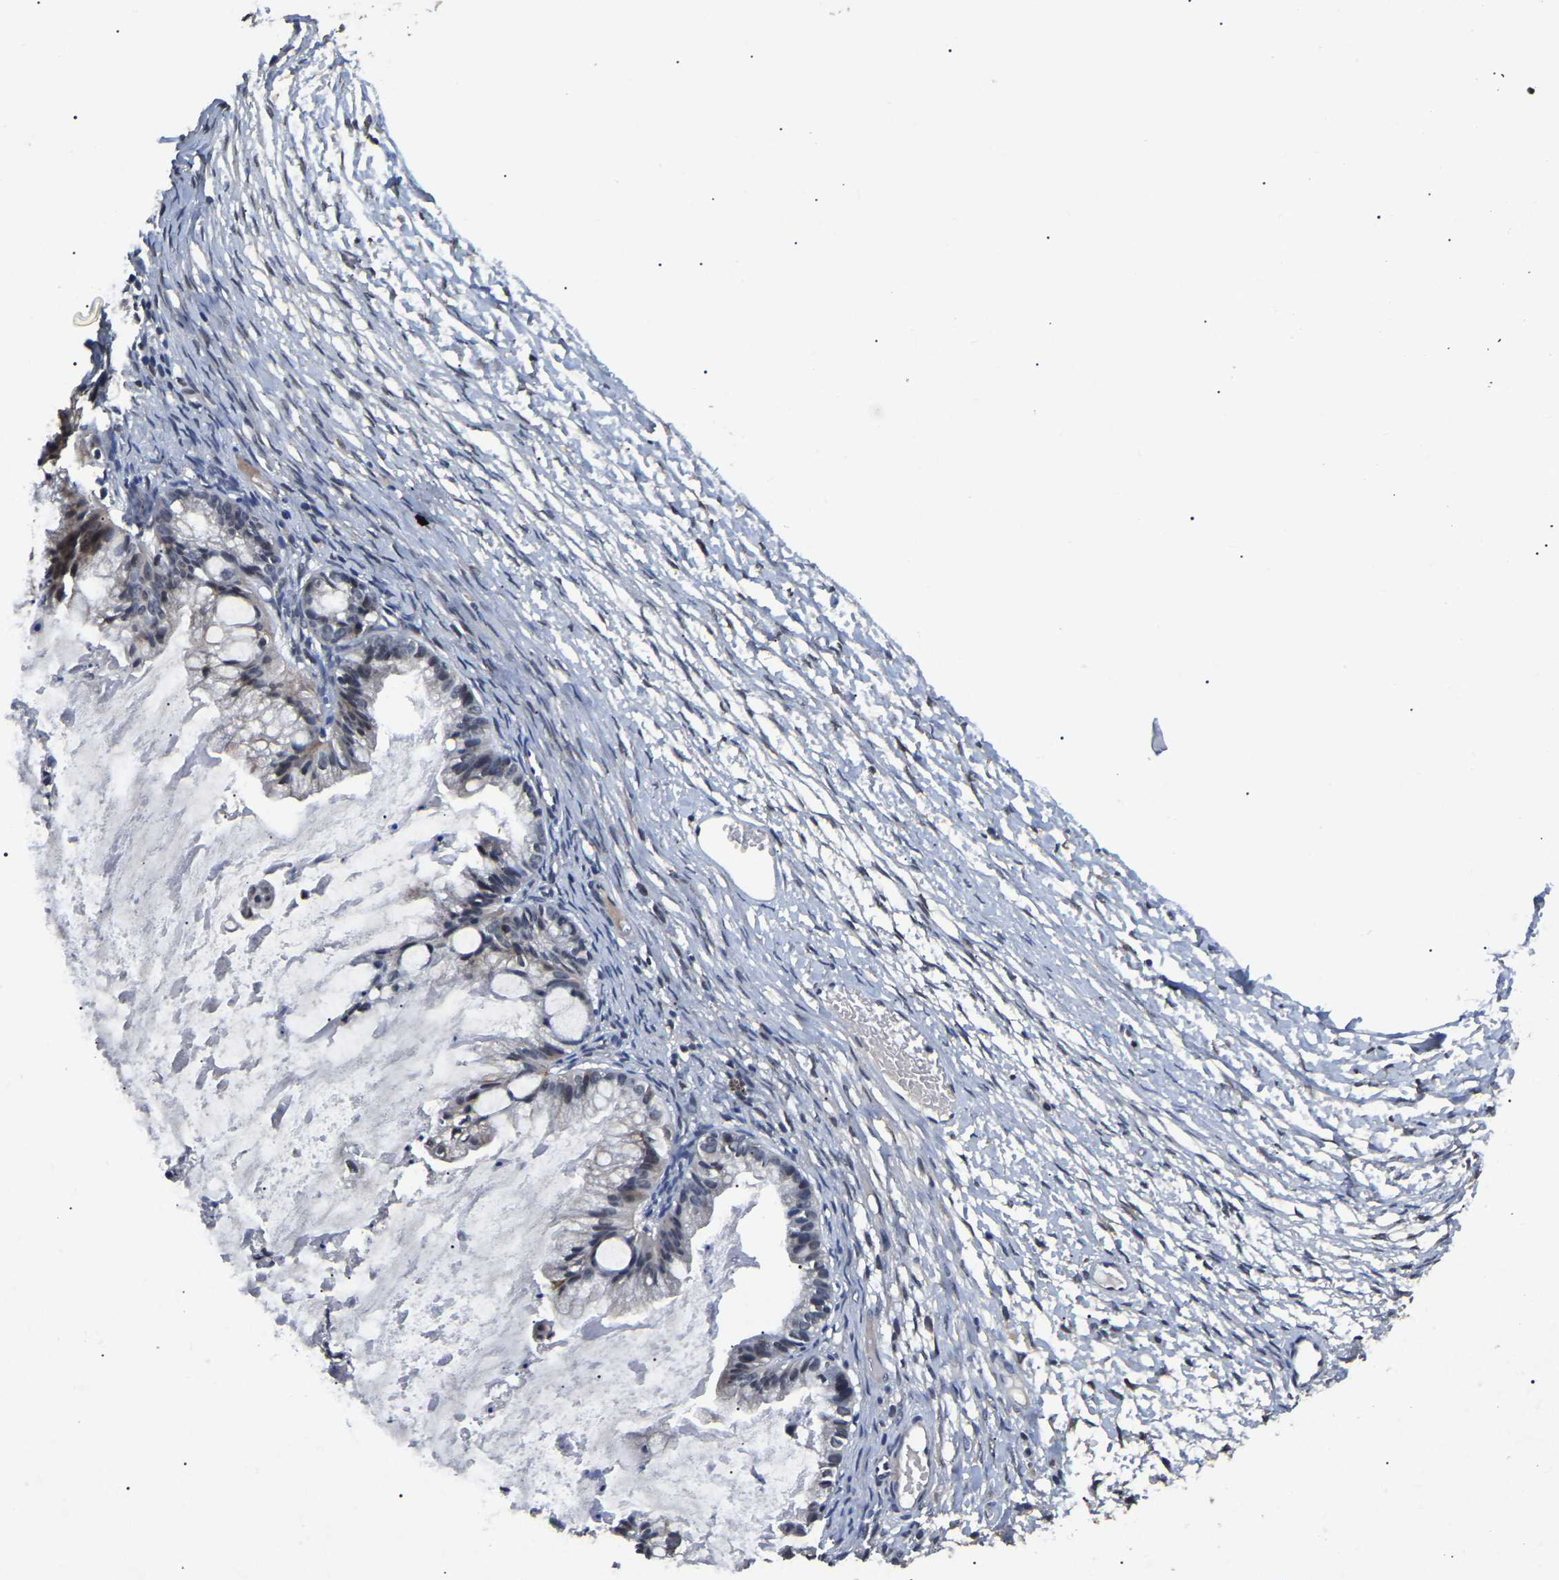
{"staining": {"intensity": "negative", "quantity": "none", "location": "none"}, "tissue": "ovarian cancer", "cell_type": "Tumor cells", "image_type": "cancer", "snomed": [{"axis": "morphology", "description": "Cystadenocarcinoma, mucinous, NOS"}, {"axis": "topography", "description": "Ovary"}], "caption": "Tumor cells are negative for protein expression in human ovarian cancer.", "gene": "PPM1E", "patient": {"sex": "female", "age": 57}}